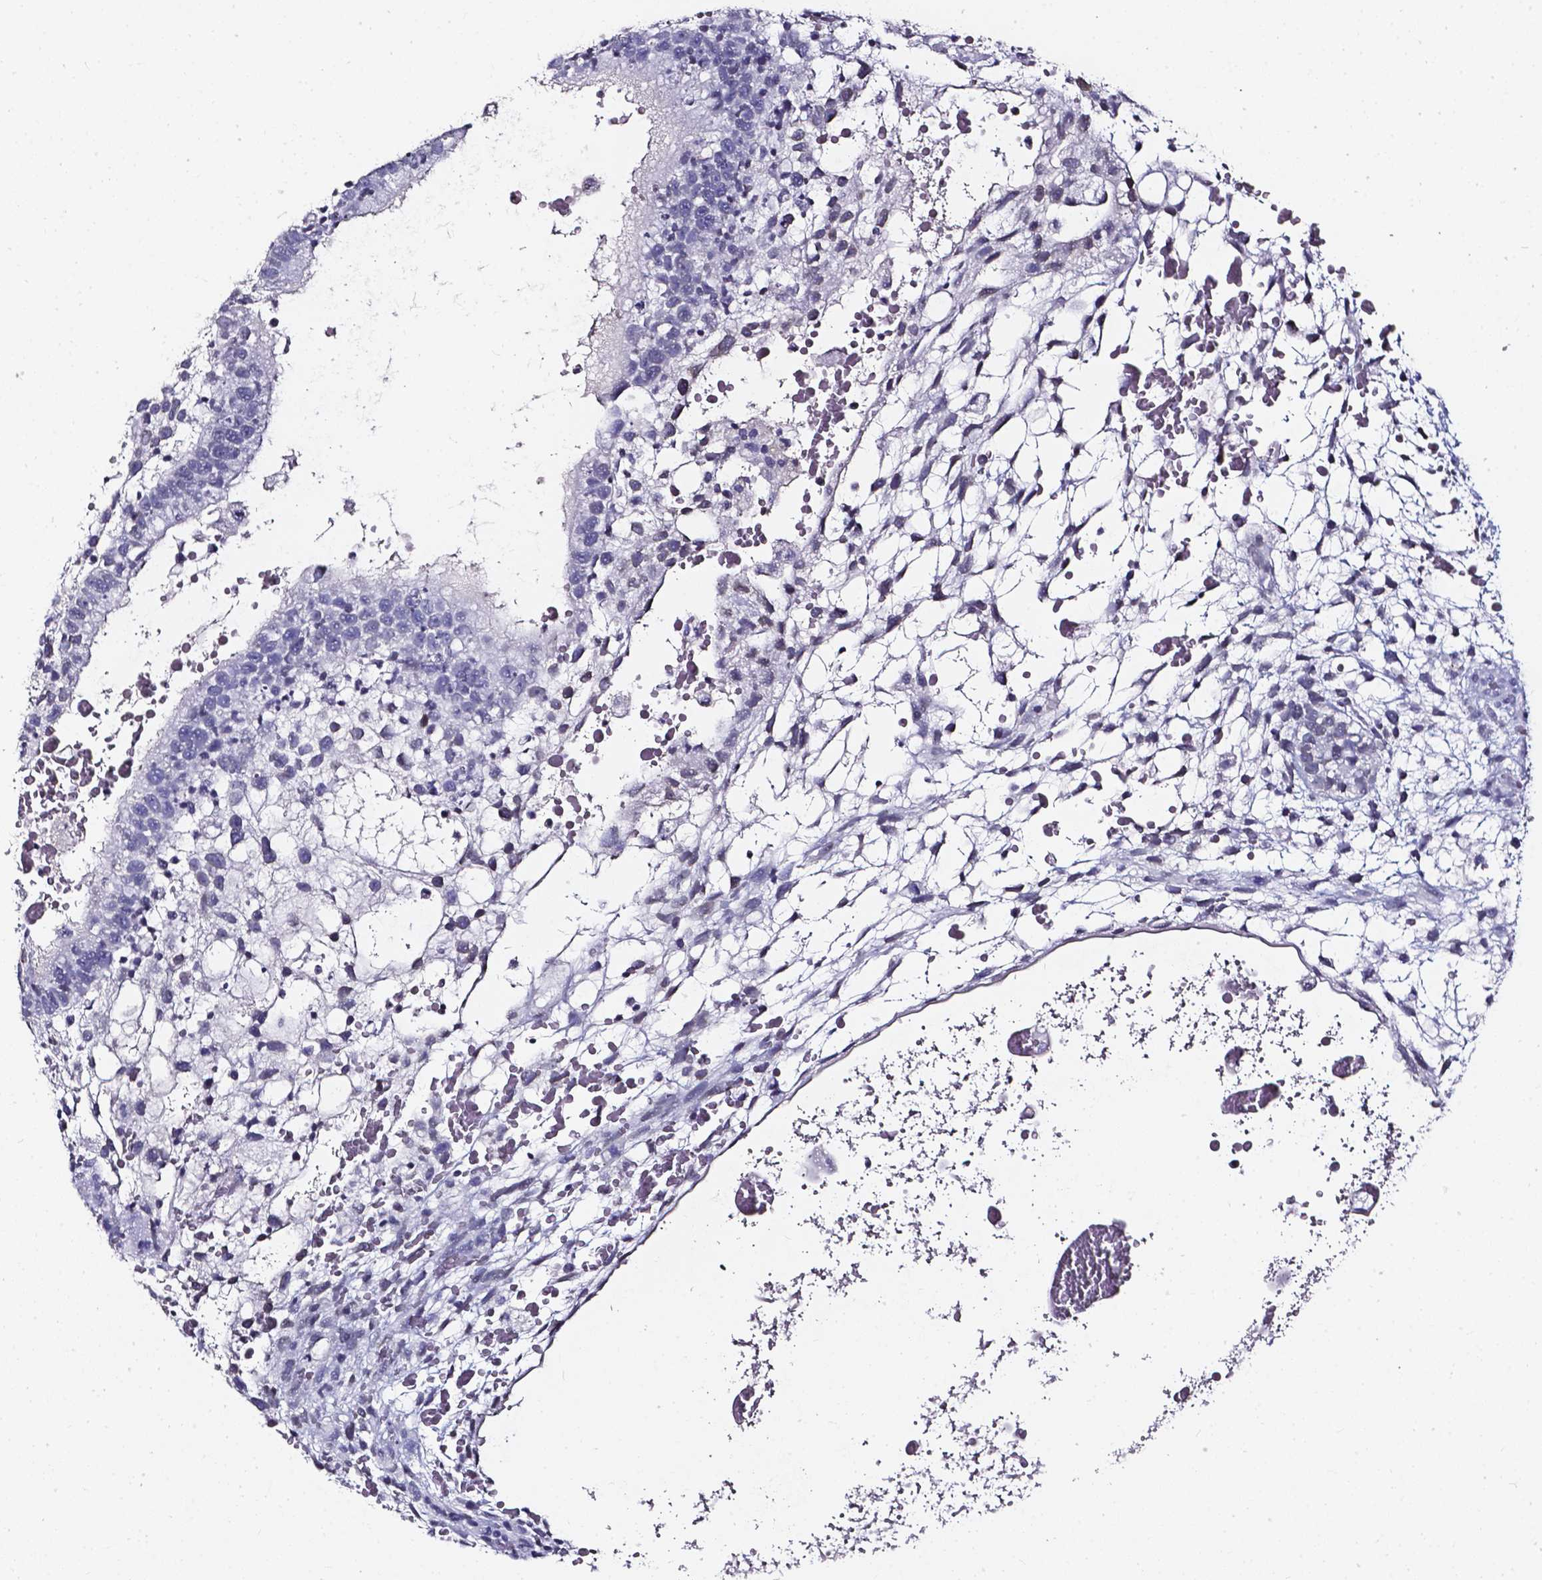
{"staining": {"intensity": "negative", "quantity": "none", "location": "none"}, "tissue": "testis cancer", "cell_type": "Tumor cells", "image_type": "cancer", "snomed": [{"axis": "morphology", "description": "Normal tissue, NOS"}, {"axis": "morphology", "description": "Carcinoma, Embryonal, NOS"}, {"axis": "topography", "description": "Testis"}], "caption": "The image exhibits no significant expression in tumor cells of embryonal carcinoma (testis).", "gene": "AKR1B10", "patient": {"sex": "male", "age": 32}}